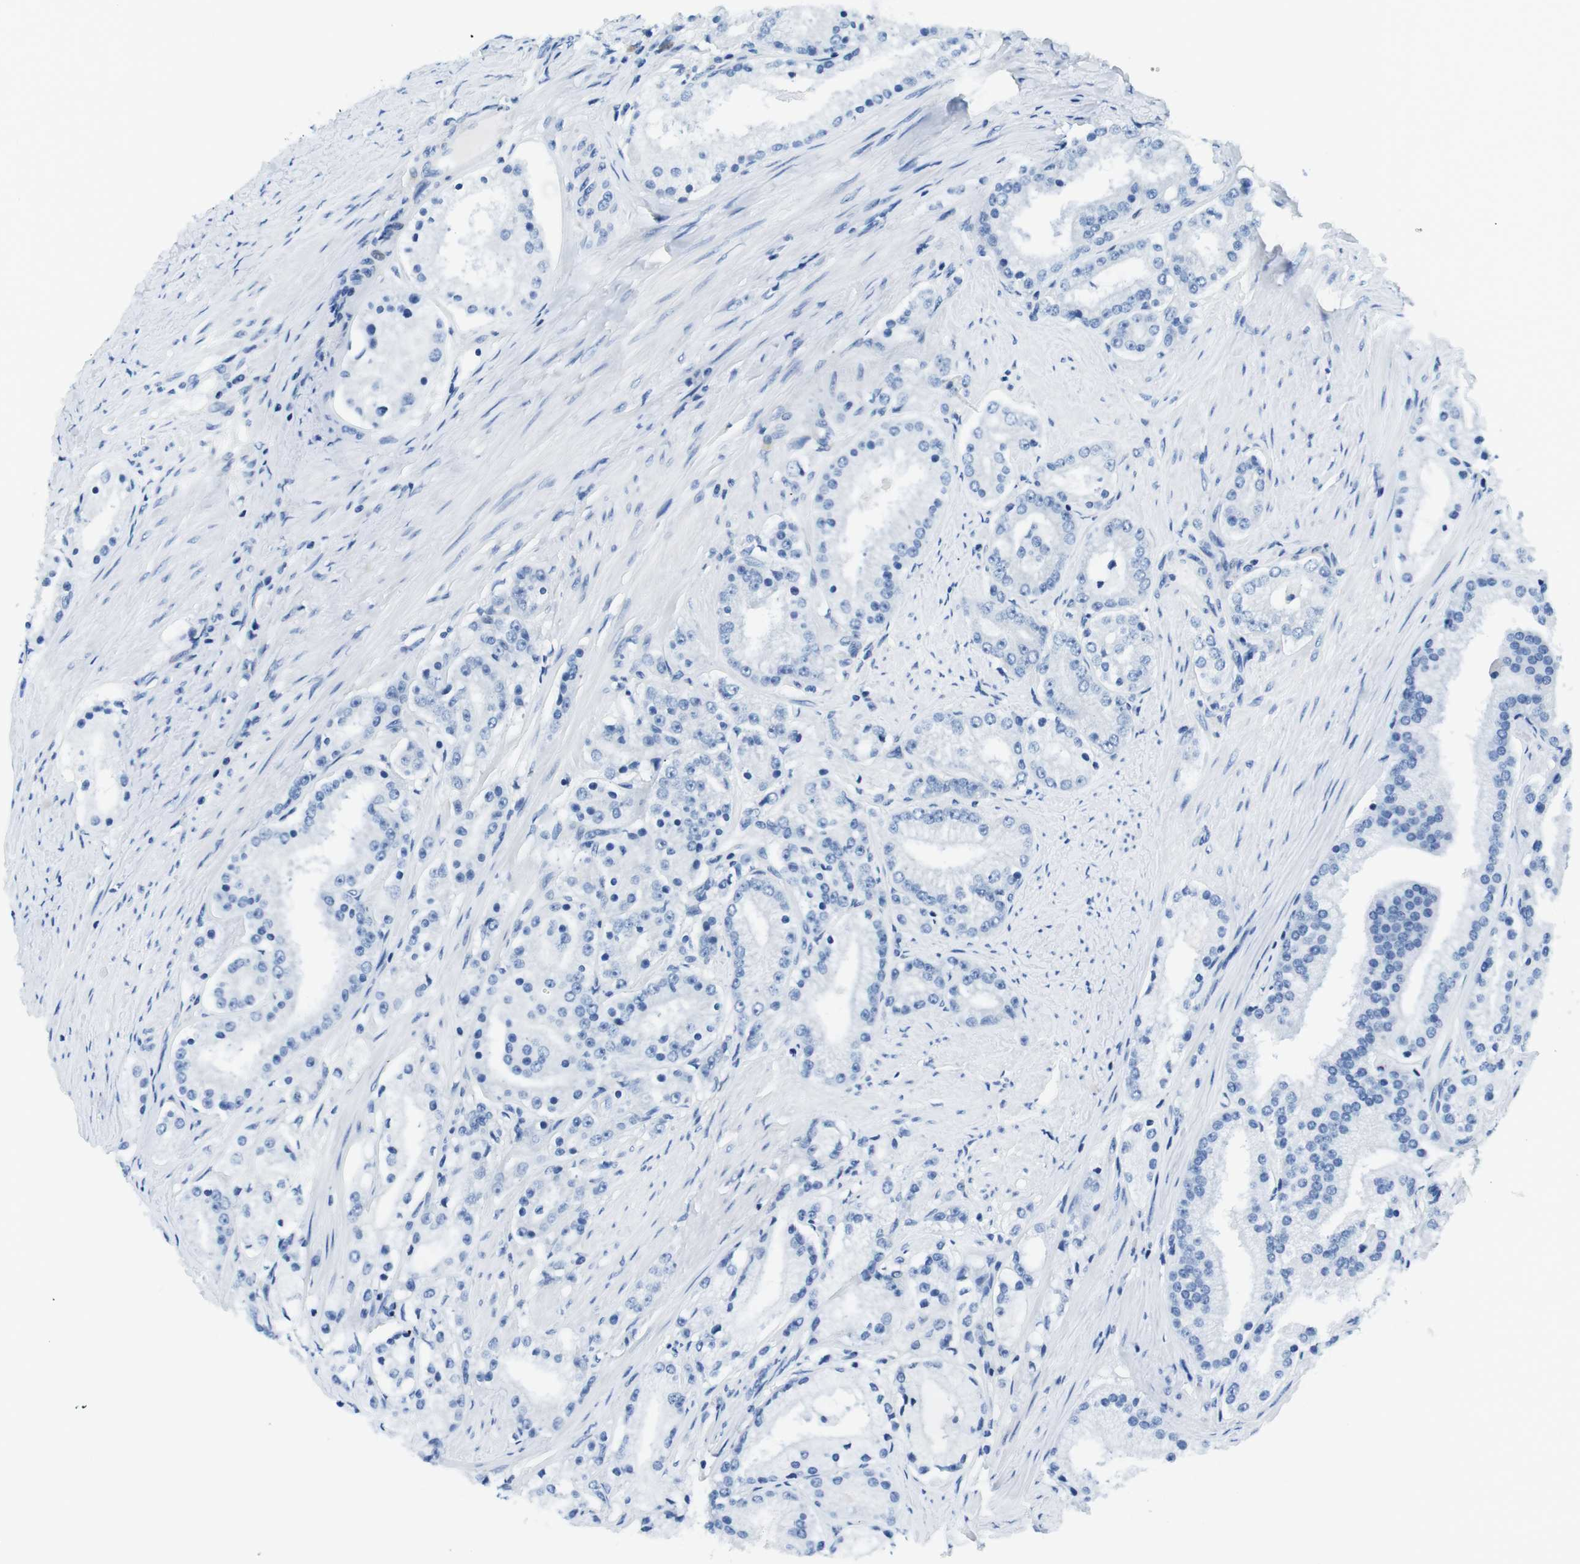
{"staining": {"intensity": "negative", "quantity": "none", "location": "none"}, "tissue": "prostate cancer", "cell_type": "Tumor cells", "image_type": "cancer", "snomed": [{"axis": "morphology", "description": "Adenocarcinoma, Low grade"}, {"axis": "topography", "description": "Prostate"}], "caption": "IHC micrograph of neoplastic tissue: prostate low-grade adenocarcinoma stained with DAB (3,3'-diaminobenzidine) displays no significant protein expression in tumor cells. The staining is performed using DAB brown chromogen with nuclei counter-stained in using hematoxylin.", "gene": "PHLDA1", "patient": {"sex": "male", "age": 63}}